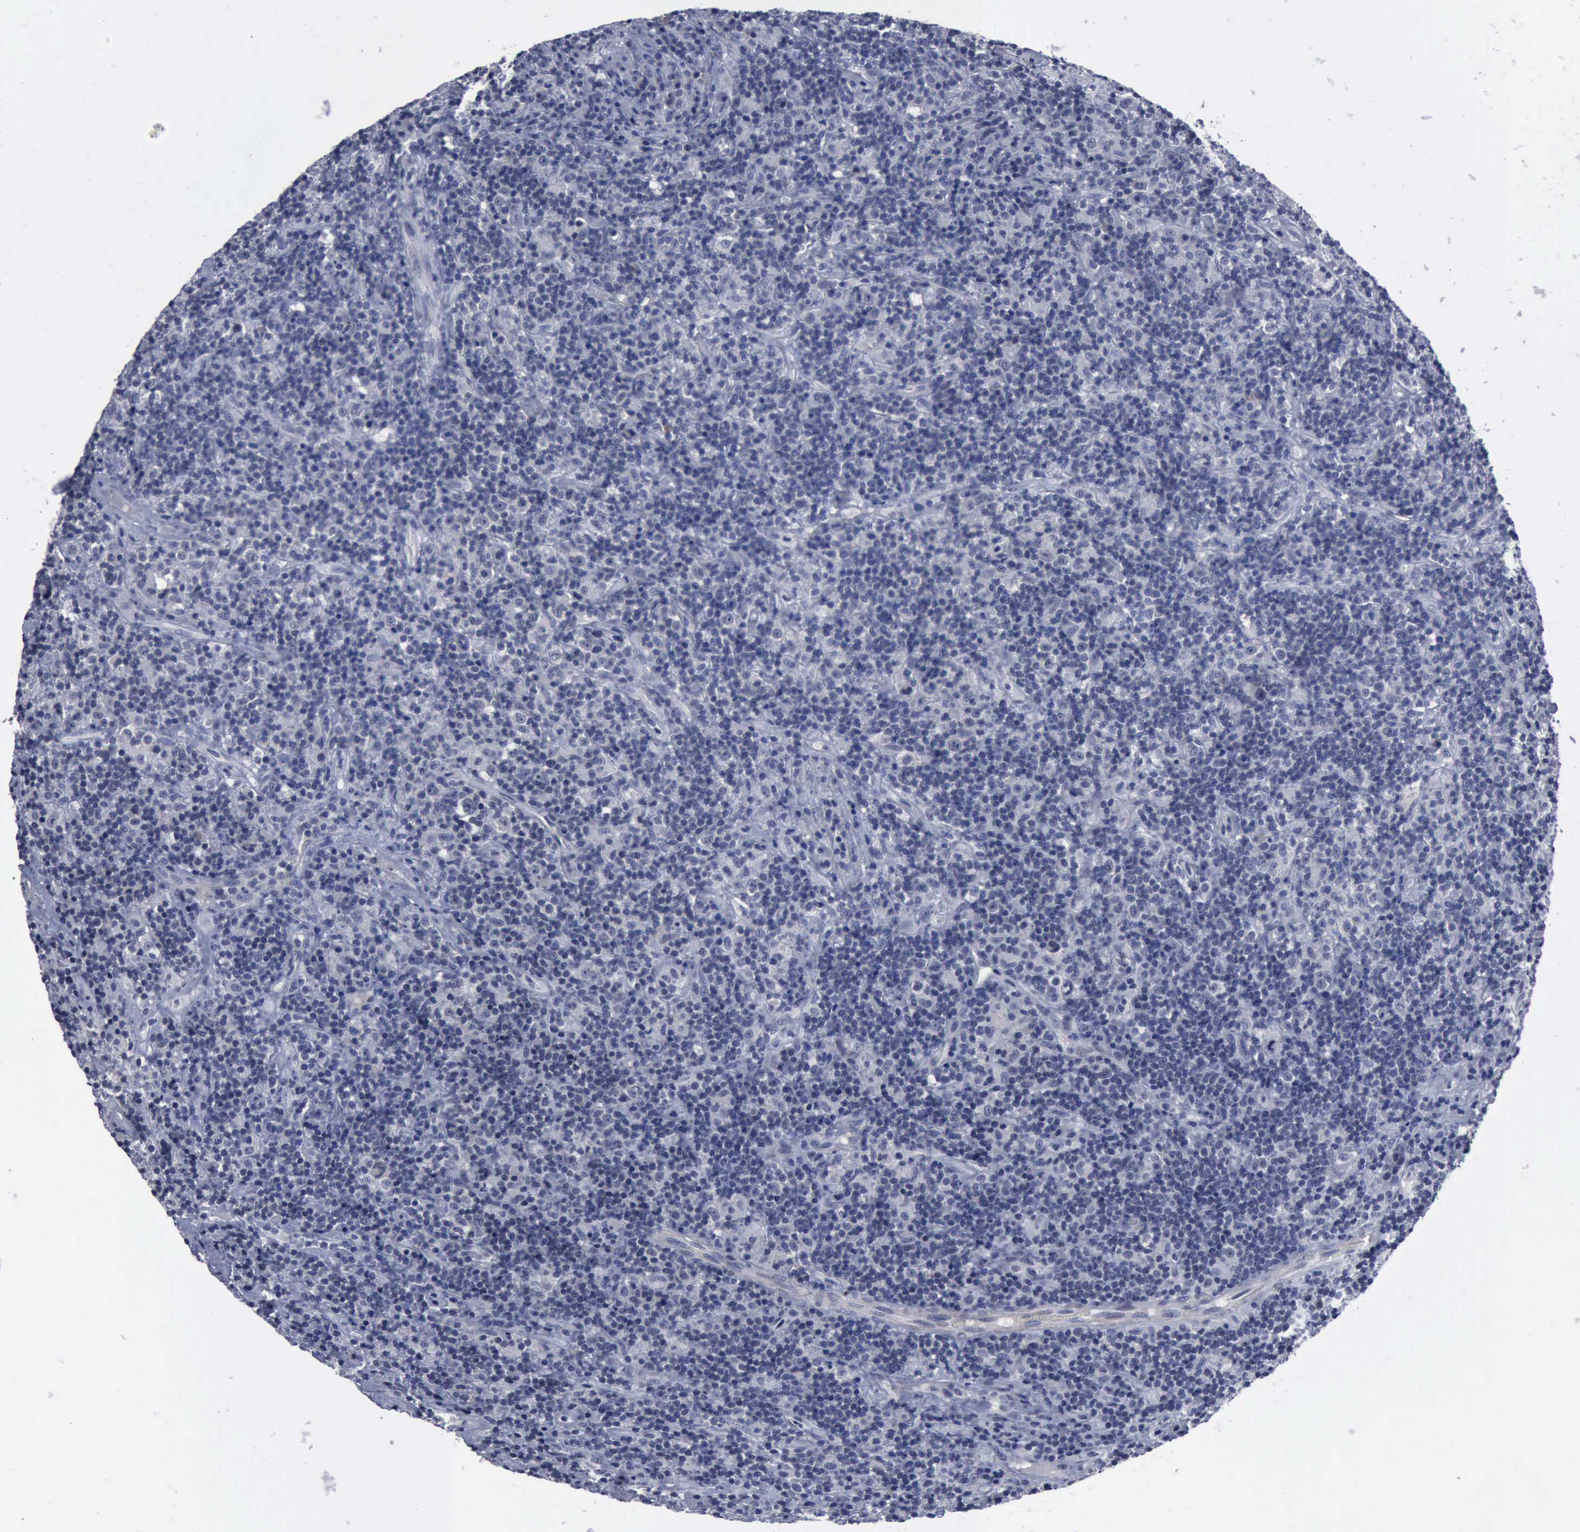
{"staining": {"intensity": "negative", "quantity": "none", "location": "none"}, "tissue": "lymphoma", "cell_type": "Tumor cells", "image_type": "cancer", "snomed": [{"axis": "morphology", "description": "Hodgkin's disease, NOS"}, {"axis": "topography", "description": "Lymph node"}], "caption": "The histopathology image reveals no staining of tumor cells in Hodgkin's disease. (Brightfield microscopy of DAB IHC at high magnification).", "gene": "MYO18B", "patient": {"sex": "male", "age": 46}}